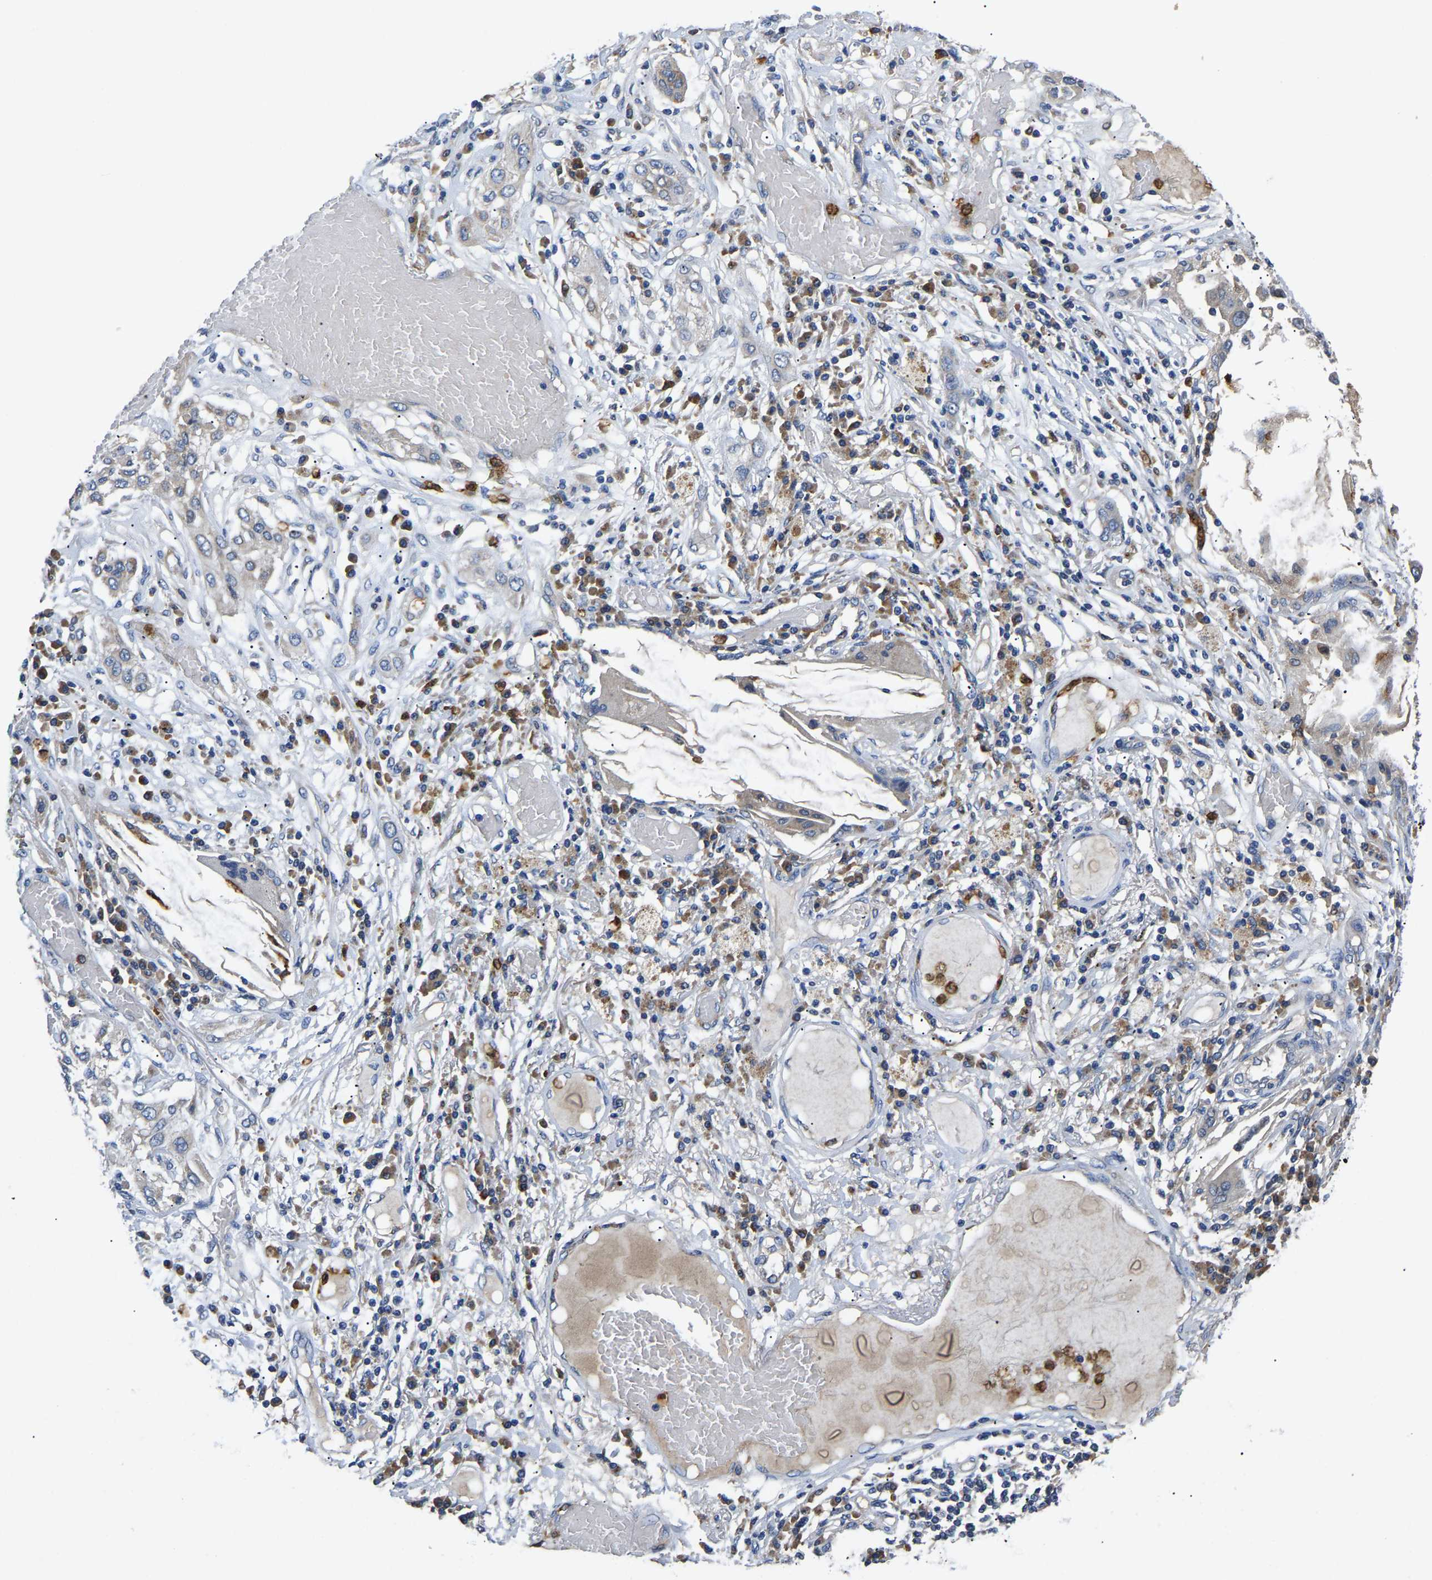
{"staining": {"intensity": "negative", "quantity": "none", "location": "none"}, "tissue": "lung cancer", "cell_type": "Tumor cells", "image_type": "cancer", "snomed": [{"axis": "morphology", "description": "Squamous cell carcinoma, NOS"}, {"axis": "topography", "description": "Lung"}], "caption": "Lung cancer (squamous cell carcinoma) stained for a protein using immunohistochemistry (IHC) displays no positivity tumor cells.", "gene": "TOR1B", "patient": {"sex": "male", "age": 71}}